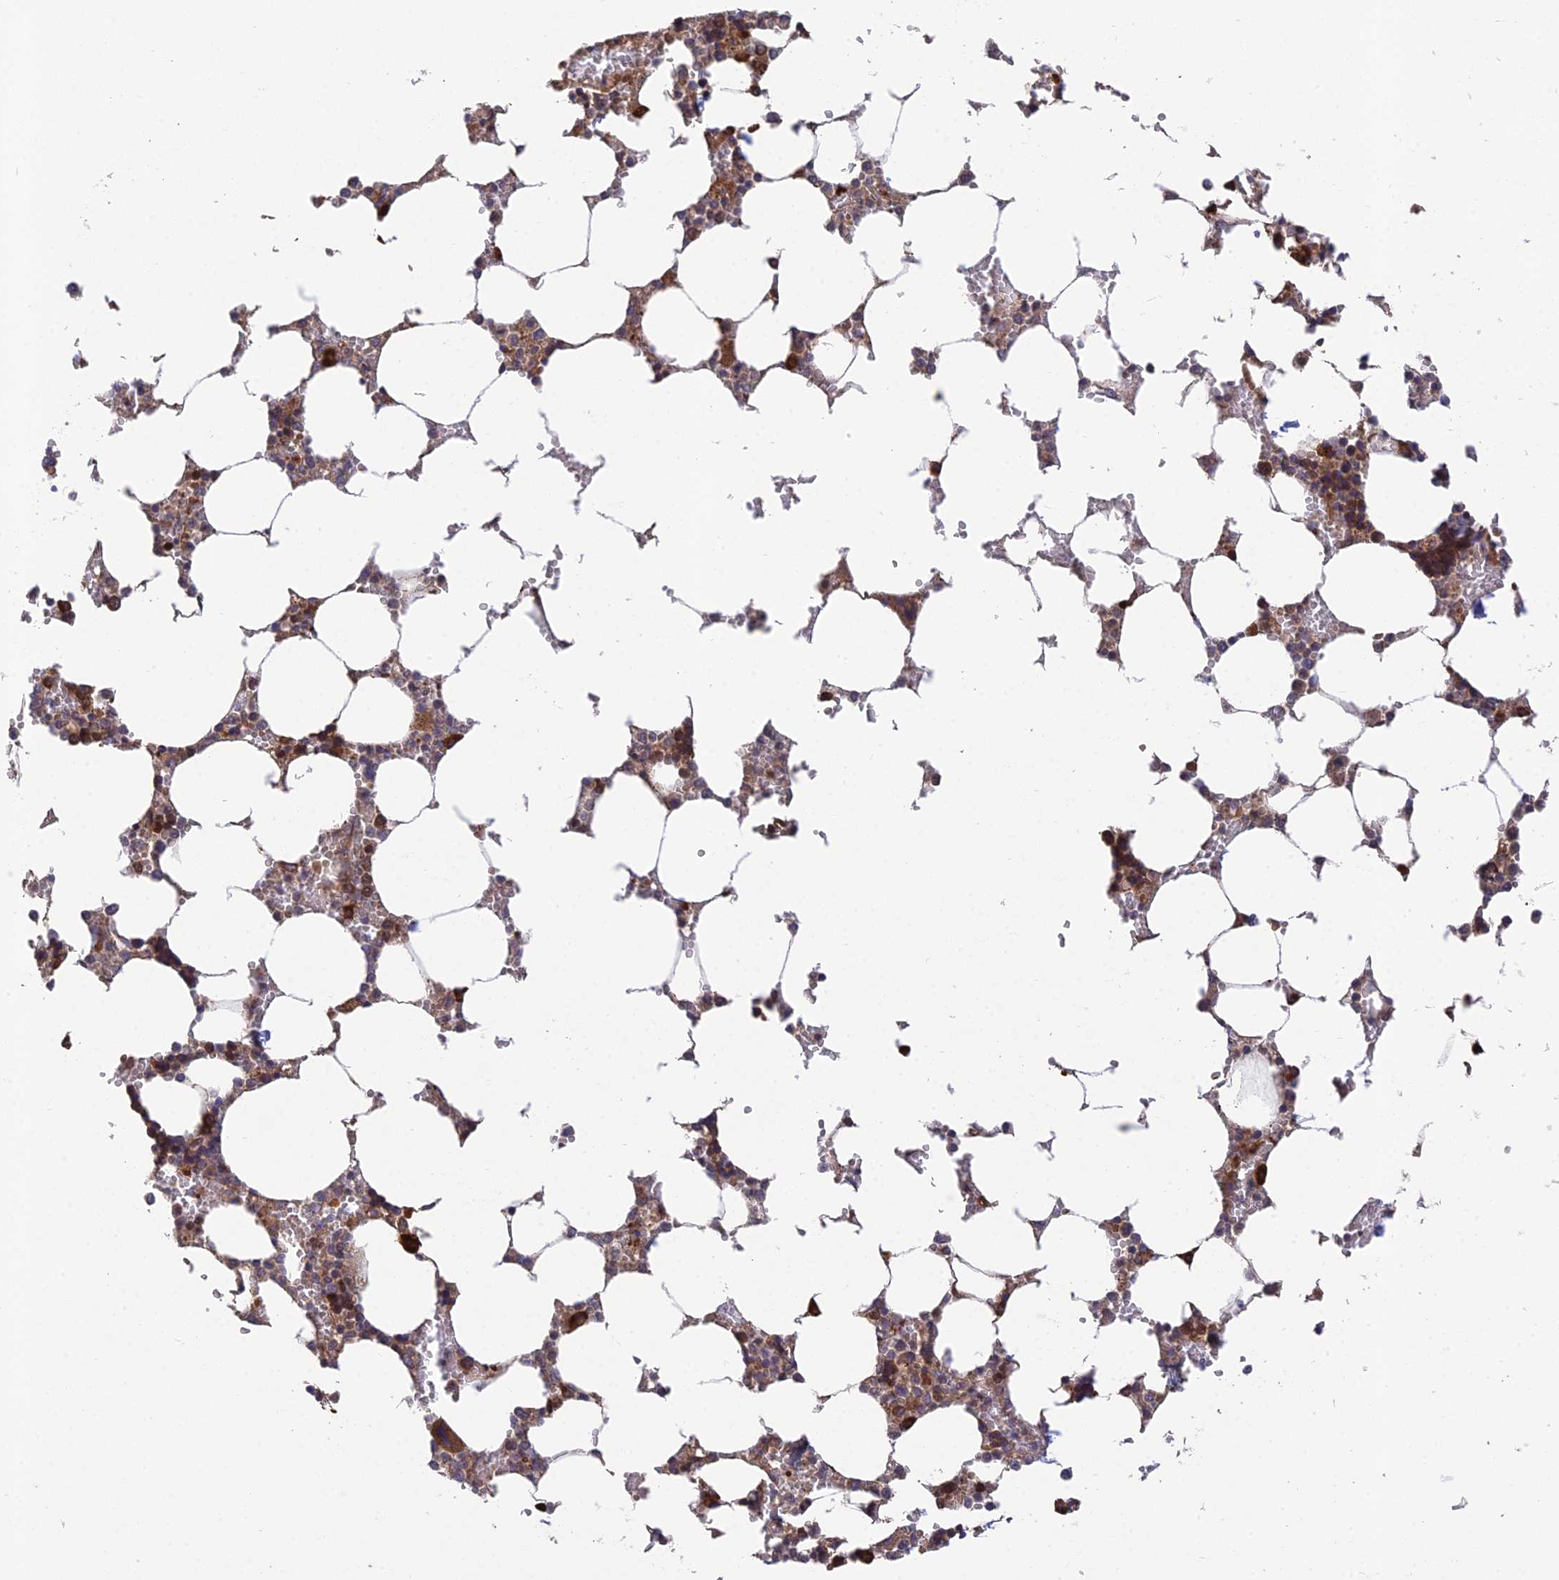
{"staining": {"intensity": "moderate", "quantity": "25%-75%", "location": "cytoplasmic/membranous"}, "tissue": "bone marrow", "cell_type": "Hematopoietic cells", "image_type": "normal", "snomed": [{"axis": "morphology", "description": "Normal tissue, NOS"}, {"axis": "topography", "description": "Bone marrow"}], "caption": "About 25%-75% of hematopoietic cells in unremarkable human bone marrow display moderate cytoplasmic/membranous protein staining as visualized by brown immunohistochemical staining.", "gene": "UROS", "patient": {"sex": "male", "age": 64}}